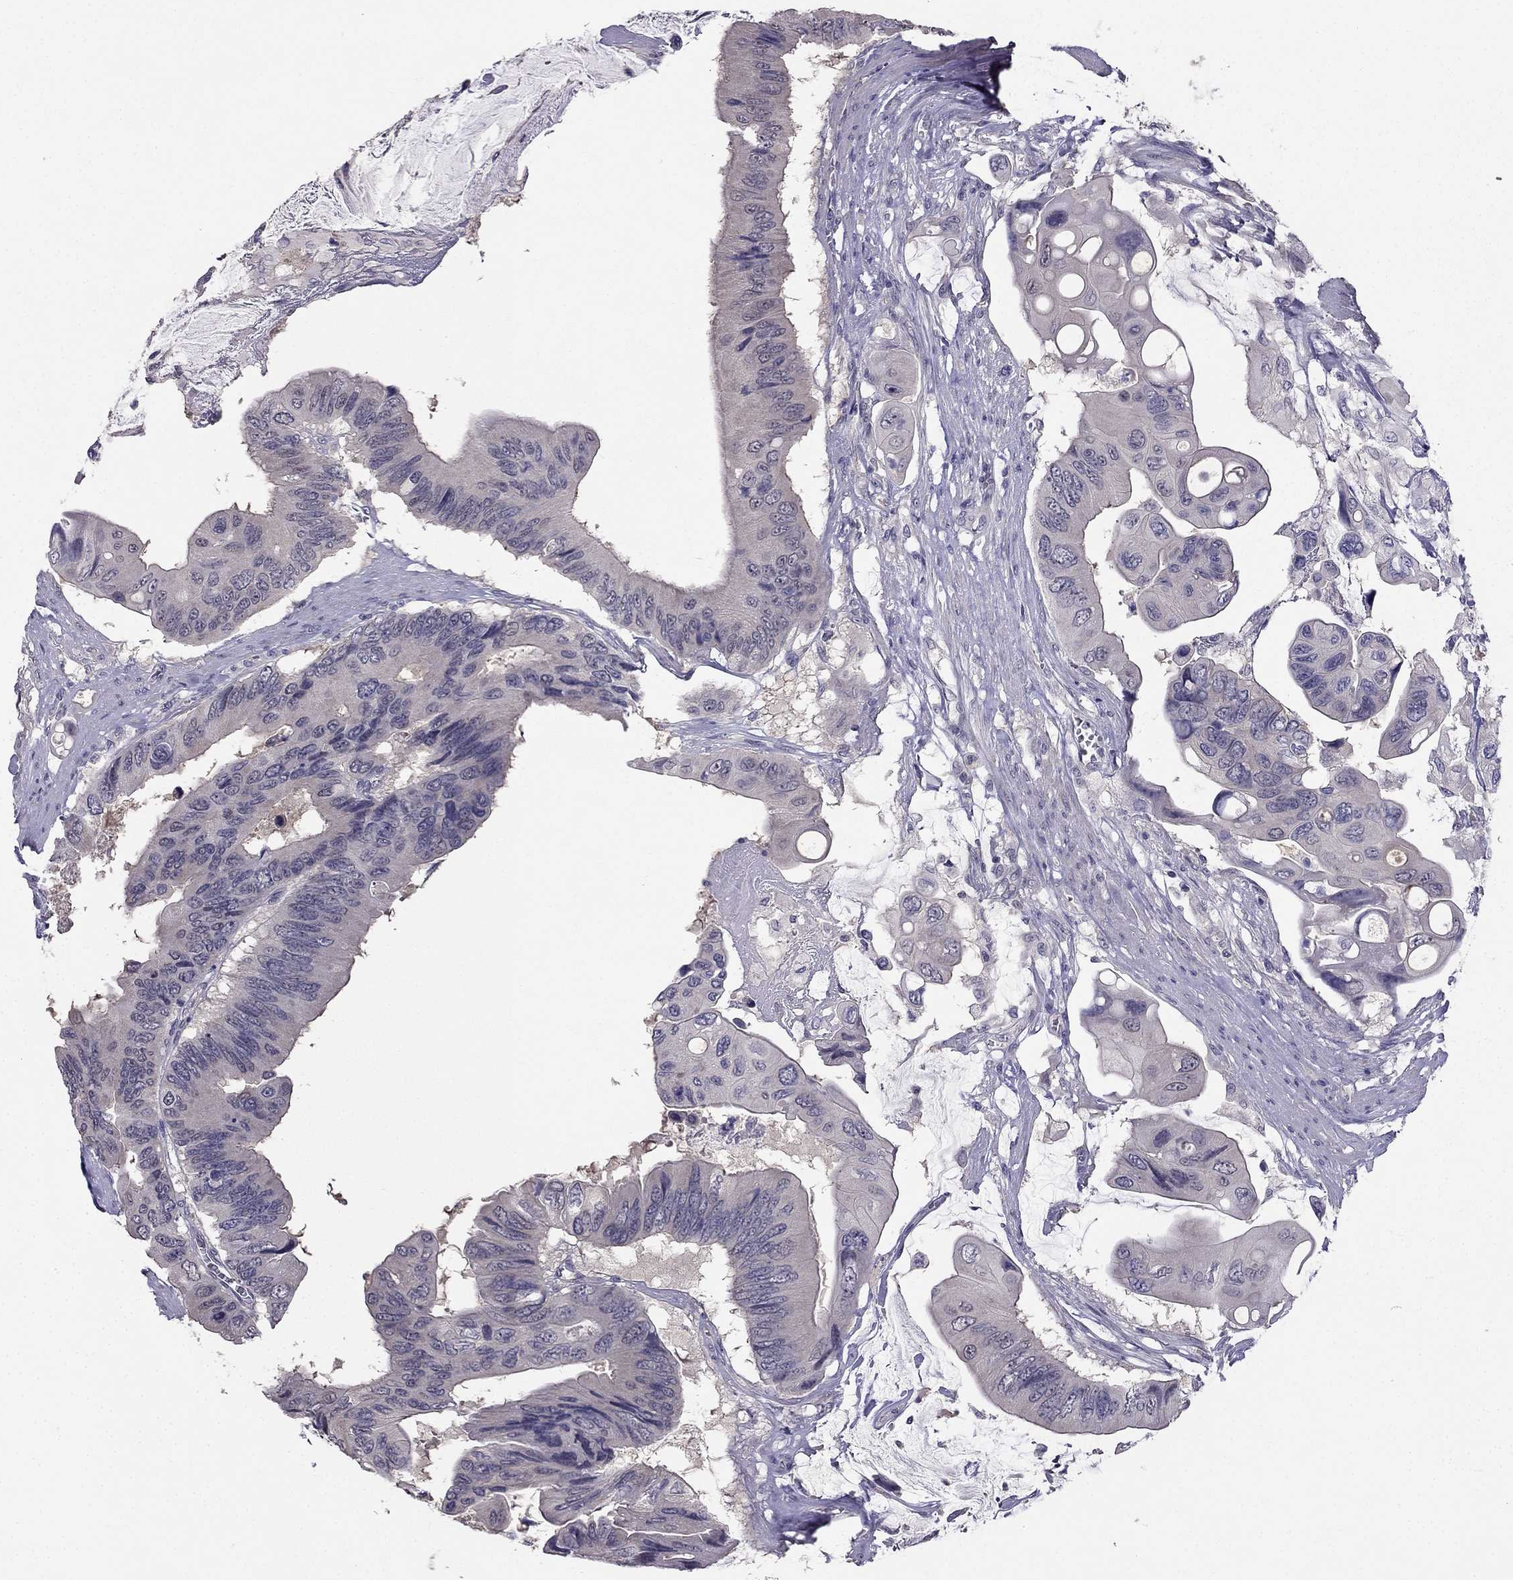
{"staining": {"intensity": "negative", "quantity": "none", "location": "none"}, "tissue": "colorectal cancer", "cell_type": "Tumor cells", "image_type": "cancer", "snomed": [{"axis": "morphology", "description": "Adenocarcinoma, NOS"}, {"axis": "topography", "description": "Rectum"}], "caption": "Tumor cells show no significant positivity in adenocarcinoma (colorectal).", "gene": "HSFX1", "patient": {"sex": "male", "age": 63}}